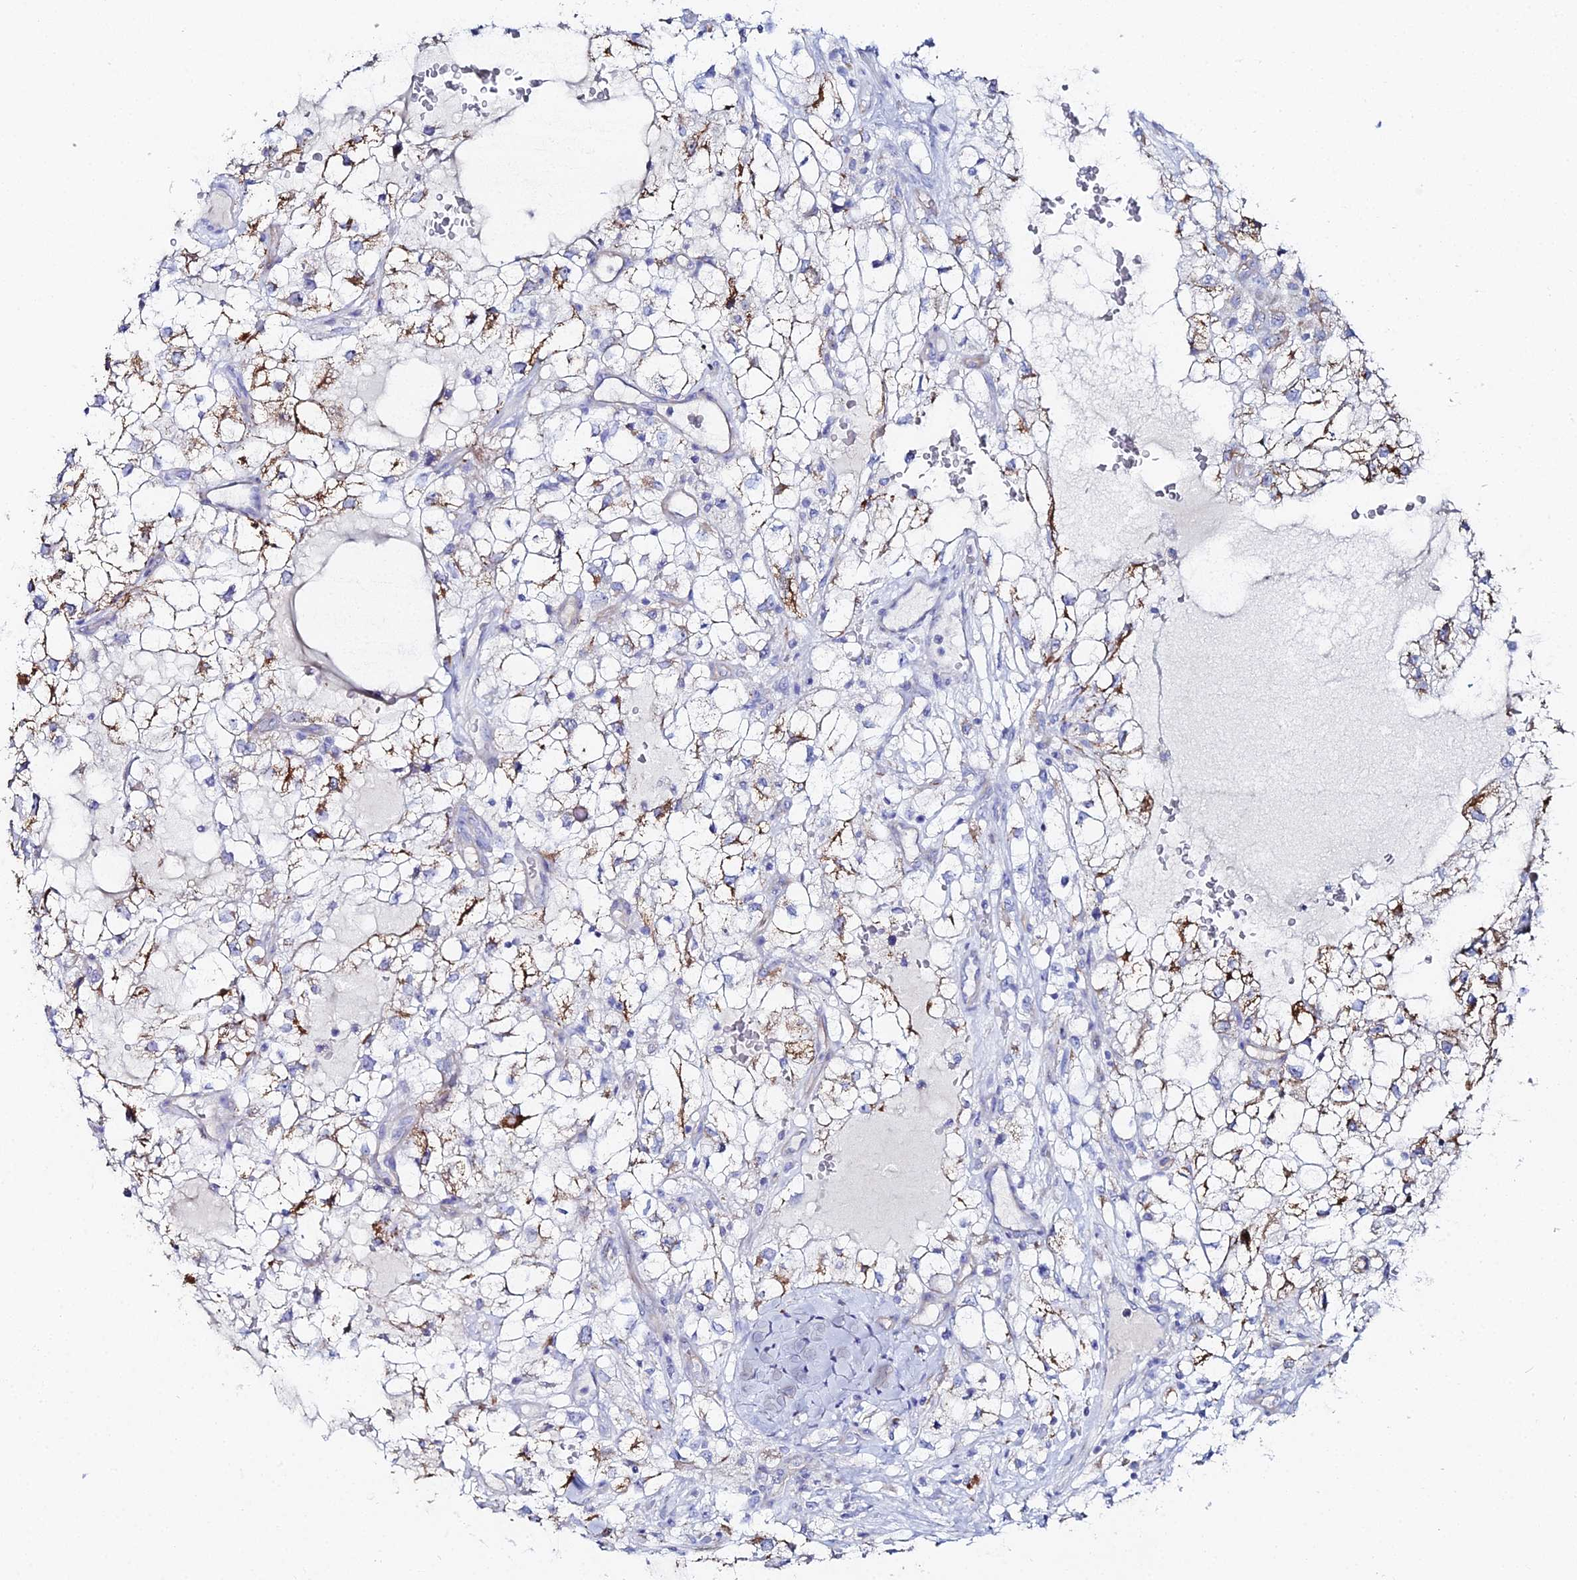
{"staining": {"intensity": "moderate", "quantity": "25%-75%", "location": "cytoplasmic/membranous"}, "tissue": "renal cancer", "cell_type": "Tumor cells", "image_type": "cancer", "snomed": [{"axis": "morphology", "description": "Adenocarcinoma, NOS"}, {"axis": "topography", "description": "Kidney"}], "caption": "Protein staining demonstrates moderate cytoplasmic/membranous positivity in about 25%-75% of tumor cells in renal adenocarcinoma.", "gene": "DHX34", "patient": {"sex": "male", "age": 59}}